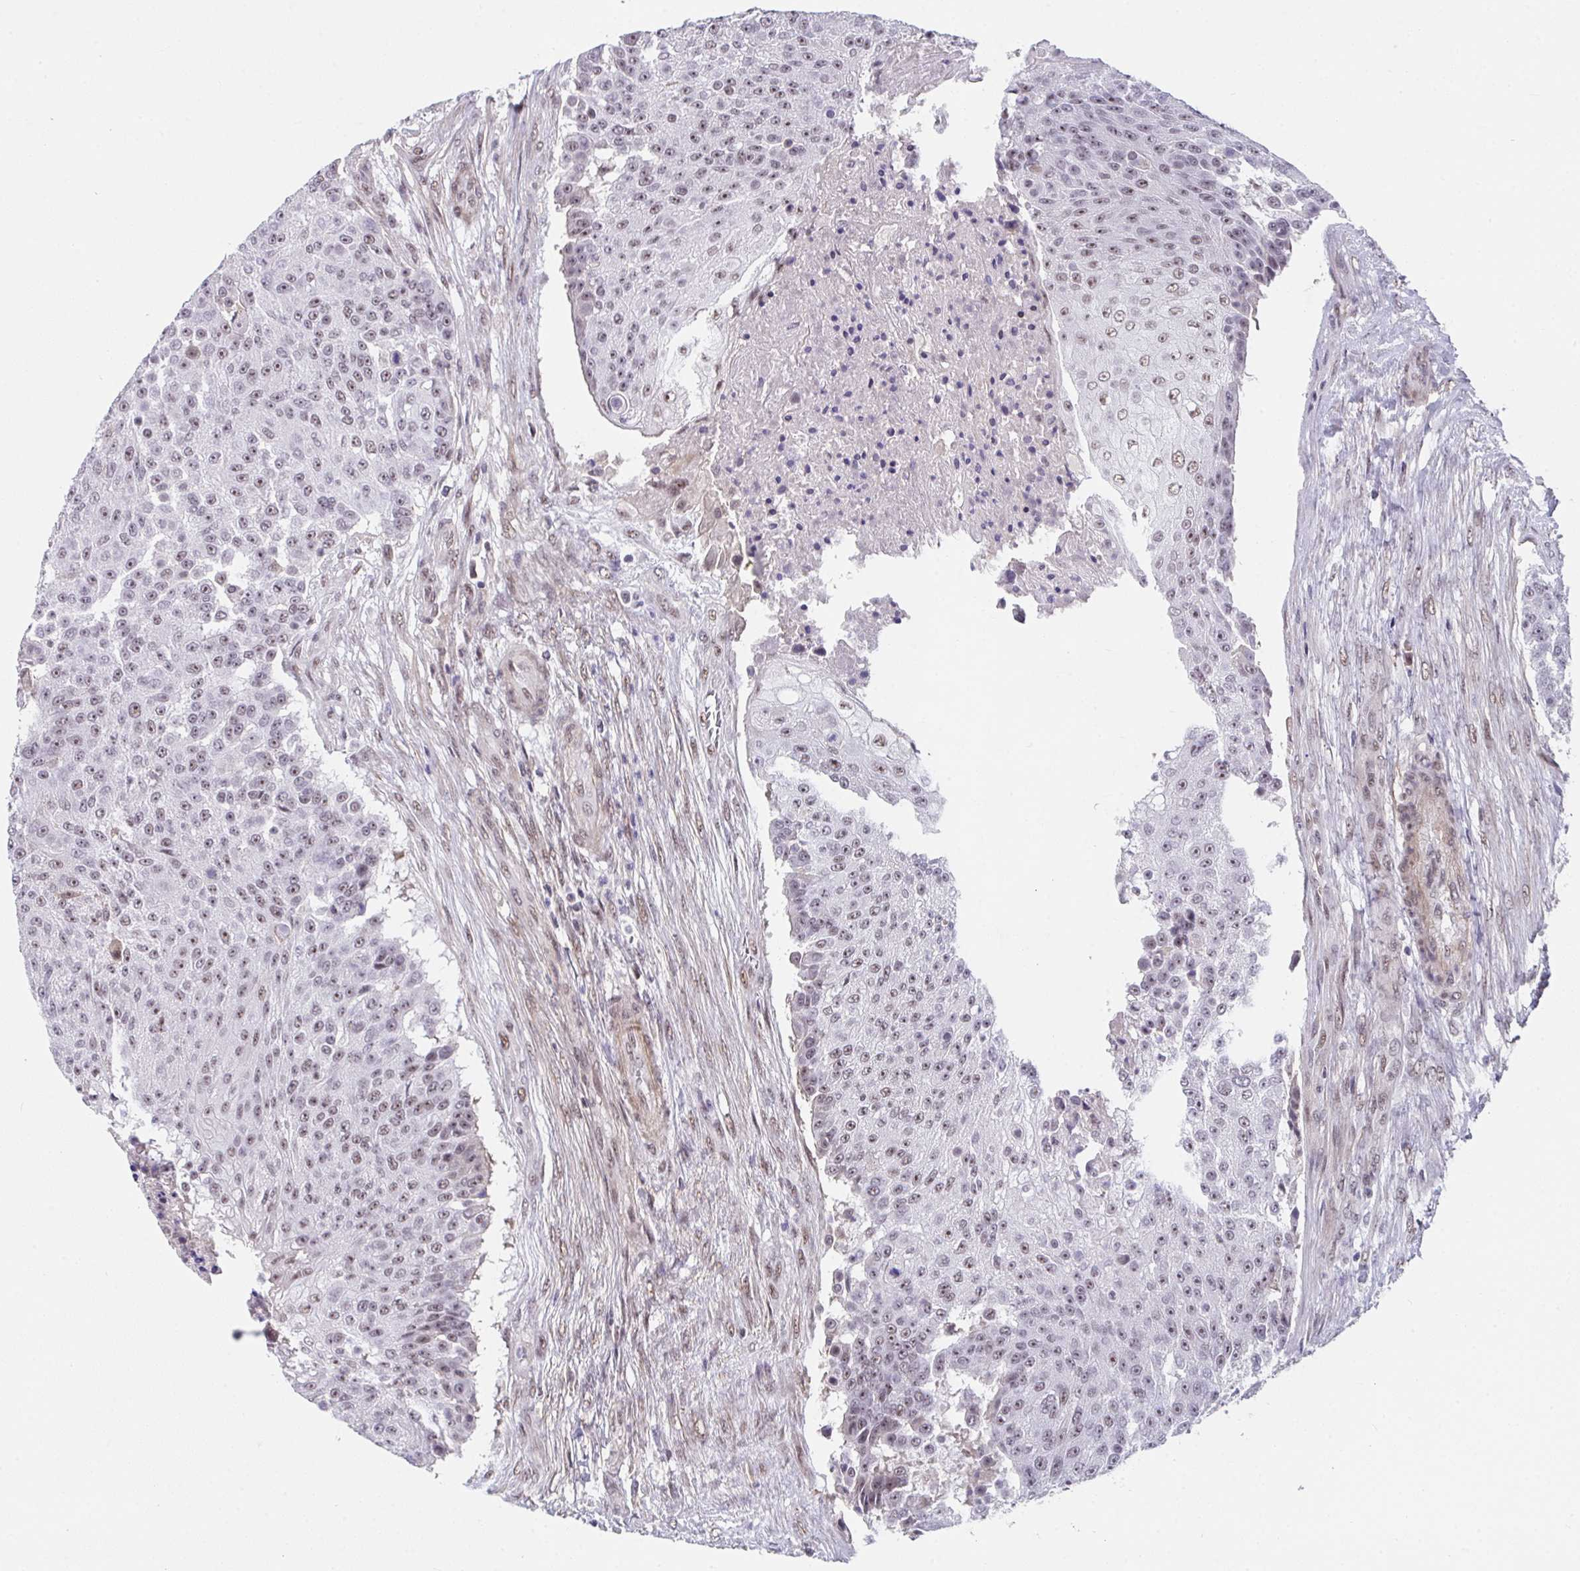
{"staining": {"intensity": "weak", "quantity": ">75%", "location": "nuclear"}, "tissue": "urothelial cancer", "cell_type": "Tumor cells", "image_type": "cancer", "snomed": [{"axis": "morphology", "description": "Urothelial carcinoma, High grade"}, {"axis": "topography", "description": "Urinary bladder"}], "caption": "Protein staining displays weak nuclear positivity in approximately >75% of tumor cells in urothelial cancer. Using DAB (brown) and hematoxylin (blue) stains, captured at high magnification using brightfield microscopy.", "gene": "RBBP6", "patient": {"sex": "female", "age": 63}}